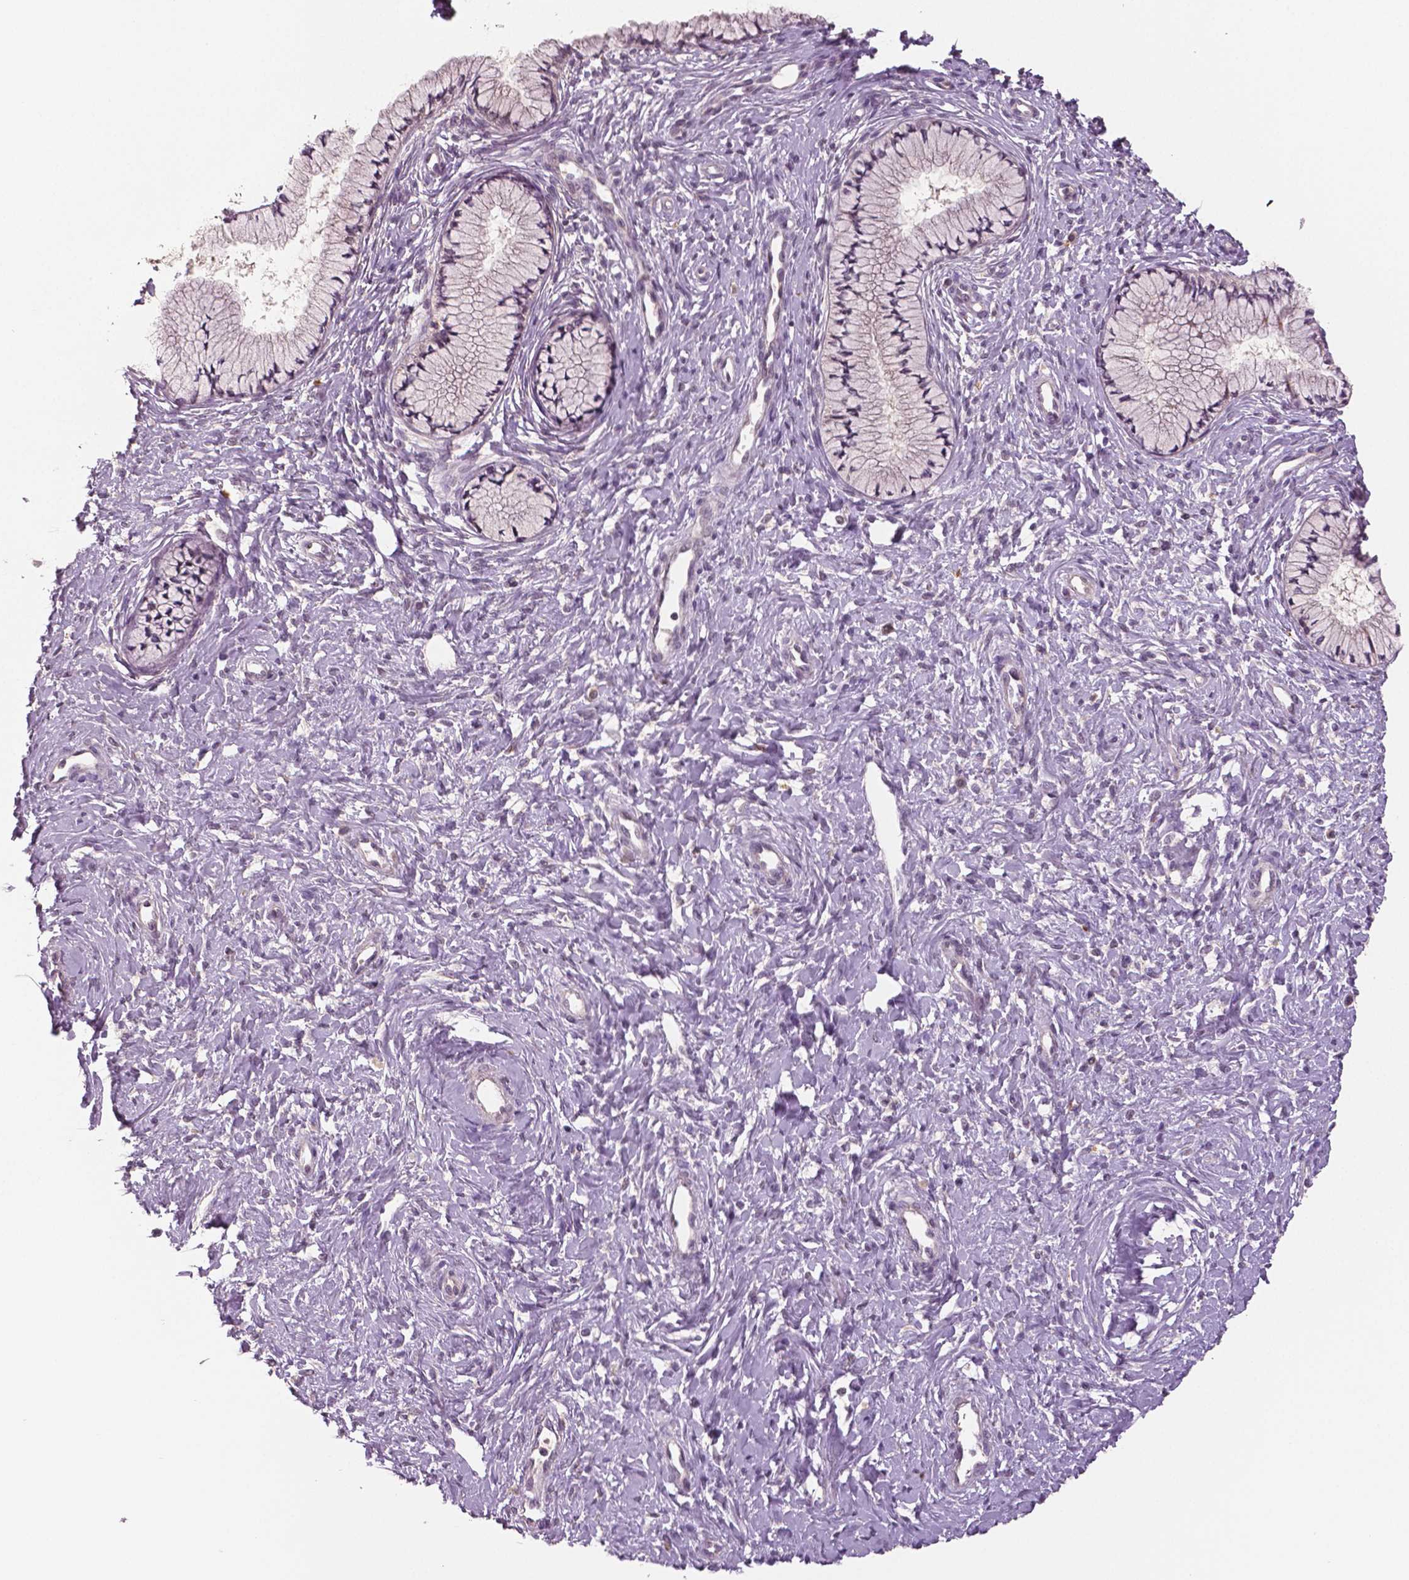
{"staining": {"intensity": "negative", "quantity": "none", "location": "none"}, "tissue": "cervix", "cell_type": "Glandular cells", "image_type": "normal", "snomed": [{"axis": "morphology", "description": "Normal tissue, NOS"}, {"axis": "topography", "description": "Cervix"}], "caption": "Immunohistochemistry photomicrograph of benign cervix stained for a protein (brown), which demonstrates no expression in glandular cells.", "gene": "MKI67", "patient": {"sex": "female", "age": 37}}